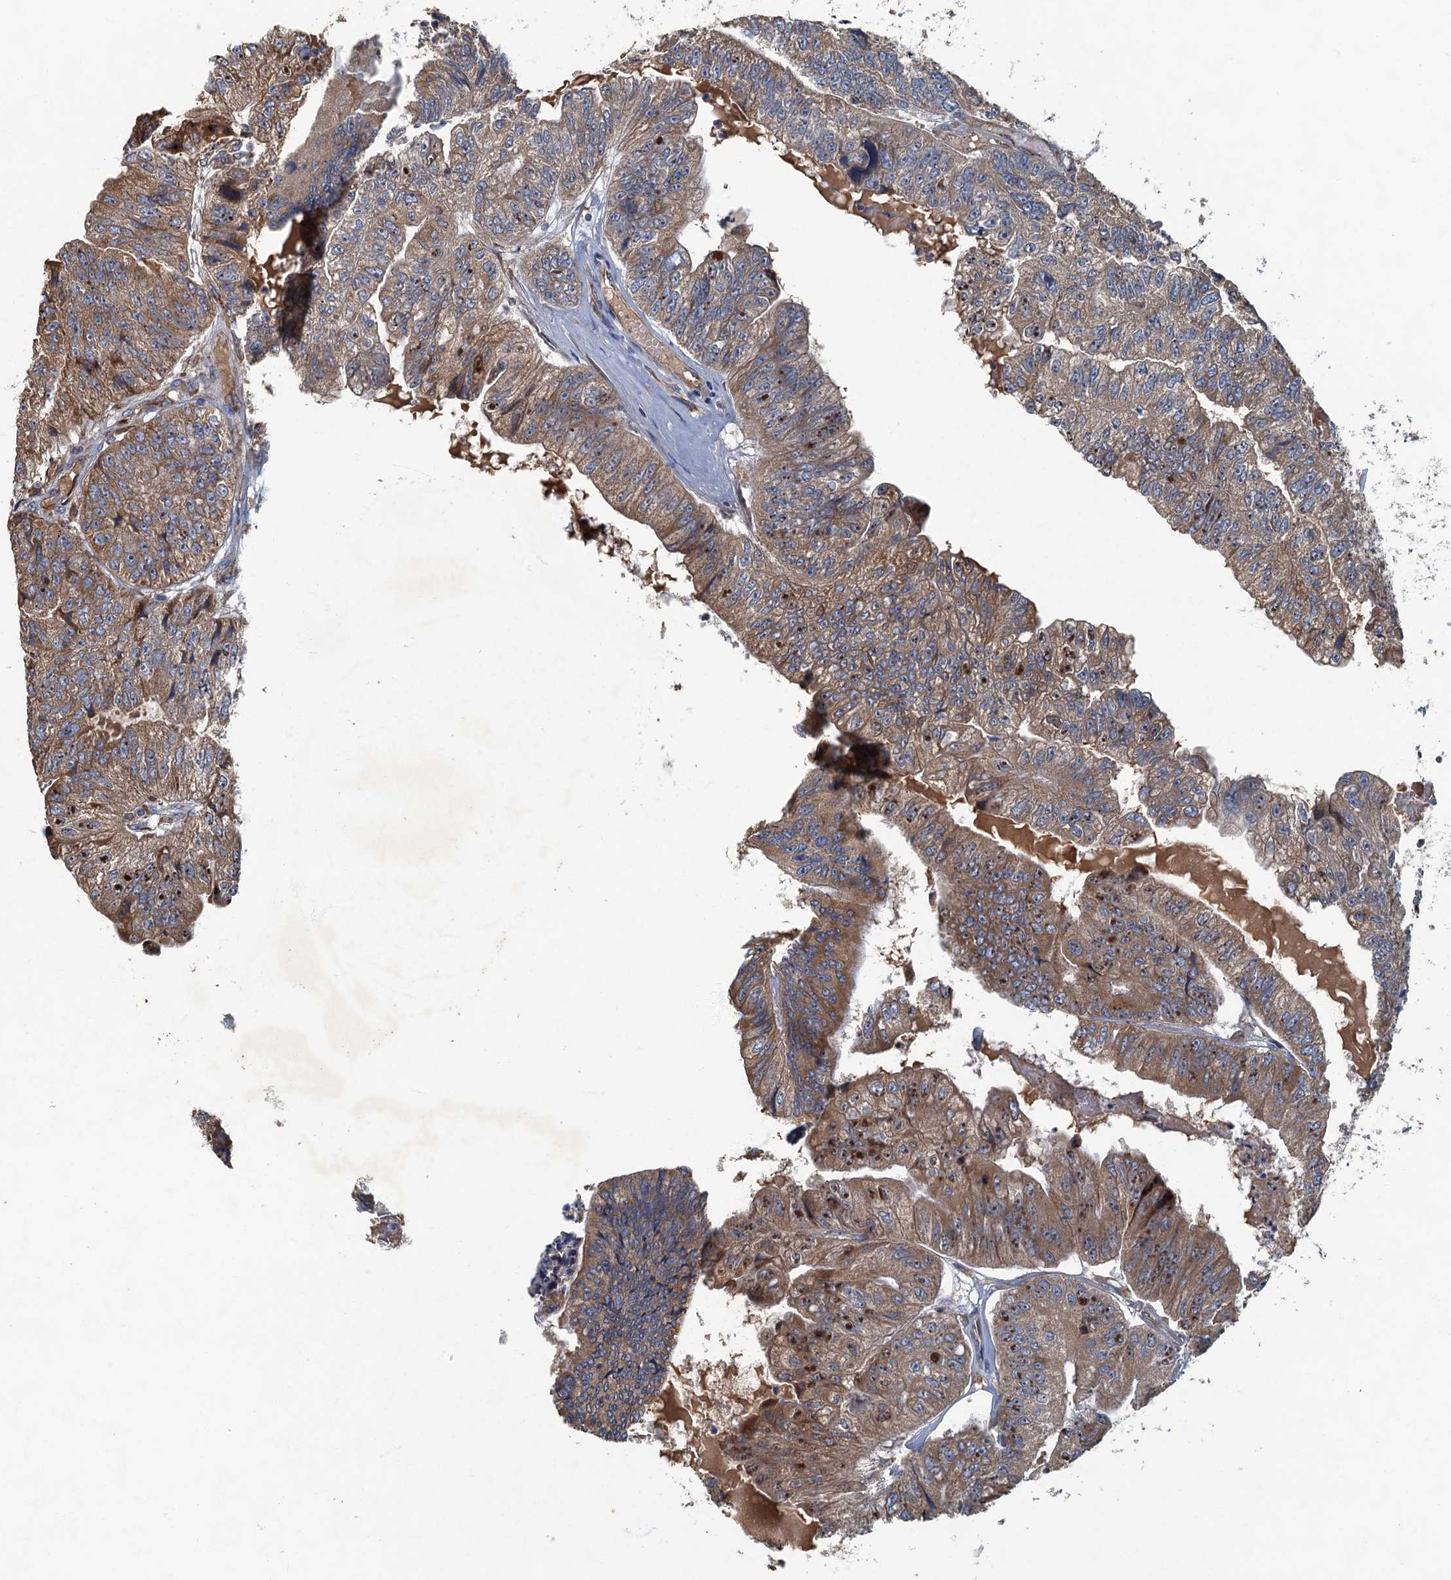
{"staining": {"intensity": "moderate", "quantity": ">75%", "location": "cytoplasmic/membranous"}, "tissue": "colorectal cancer", "cell_type": "Tumor cells", "image_type": "cancer", "snomed": [{"axis": "morphology", "description": "Adenocarcinoma, NOS"}, {"axis": "topography", "description": "Colon"}], "caption": "Colorectal cancer (adenocarcinoma) was stained to show a protein in brown. There is medium levels of moderate cytoplasmic/membranous positivity in approximately >75% of tumor cells.", "gene": "SPDYC", "patient": {"sex": "female", "age": 67}}